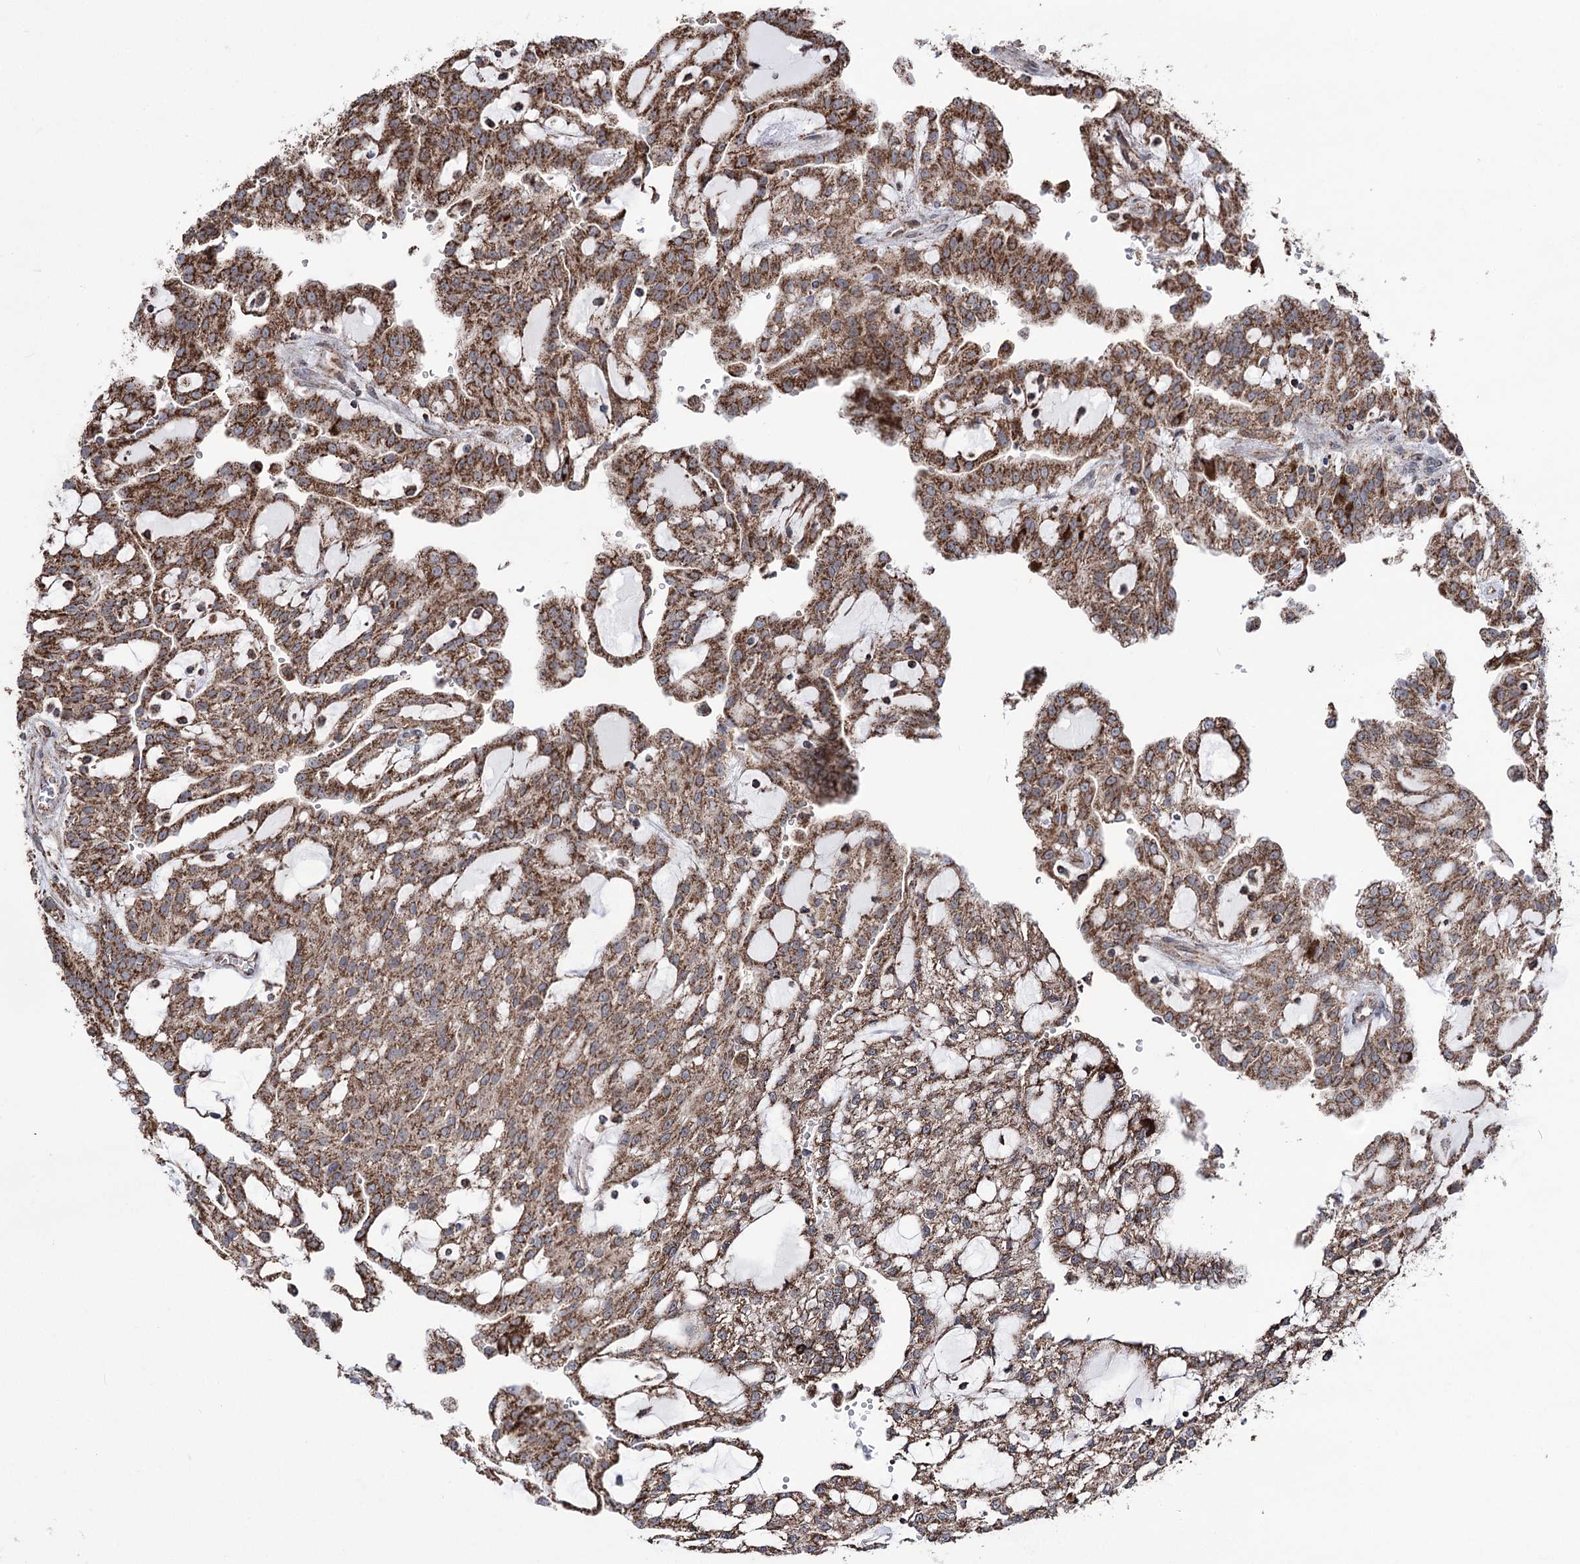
{"staining": {"intensity": "moderate", "quantity": ">75%", "location": "cytoplasmic/membranous"}, "tissue": "renal cancer", "cell_type": "Tumor cells", "image_type": "cancer", "snomed": [{"axis": "morphology", "description": "Adenocarcinoma, NOS"}, {"axis": "topography", "description": "Kidney"}], "caption": "IHC (DAB (3,3'-diaminobenzidine)) staining of human renal adenocarcinoma reveals moderate cytoplasmic/membranous protein expression in about >75% of tumor cells. (DAB IHC with brightfield microscopy, high magnification).", "gene": "CREB3L4", "patient": {"sex": "male", "age": 63}}